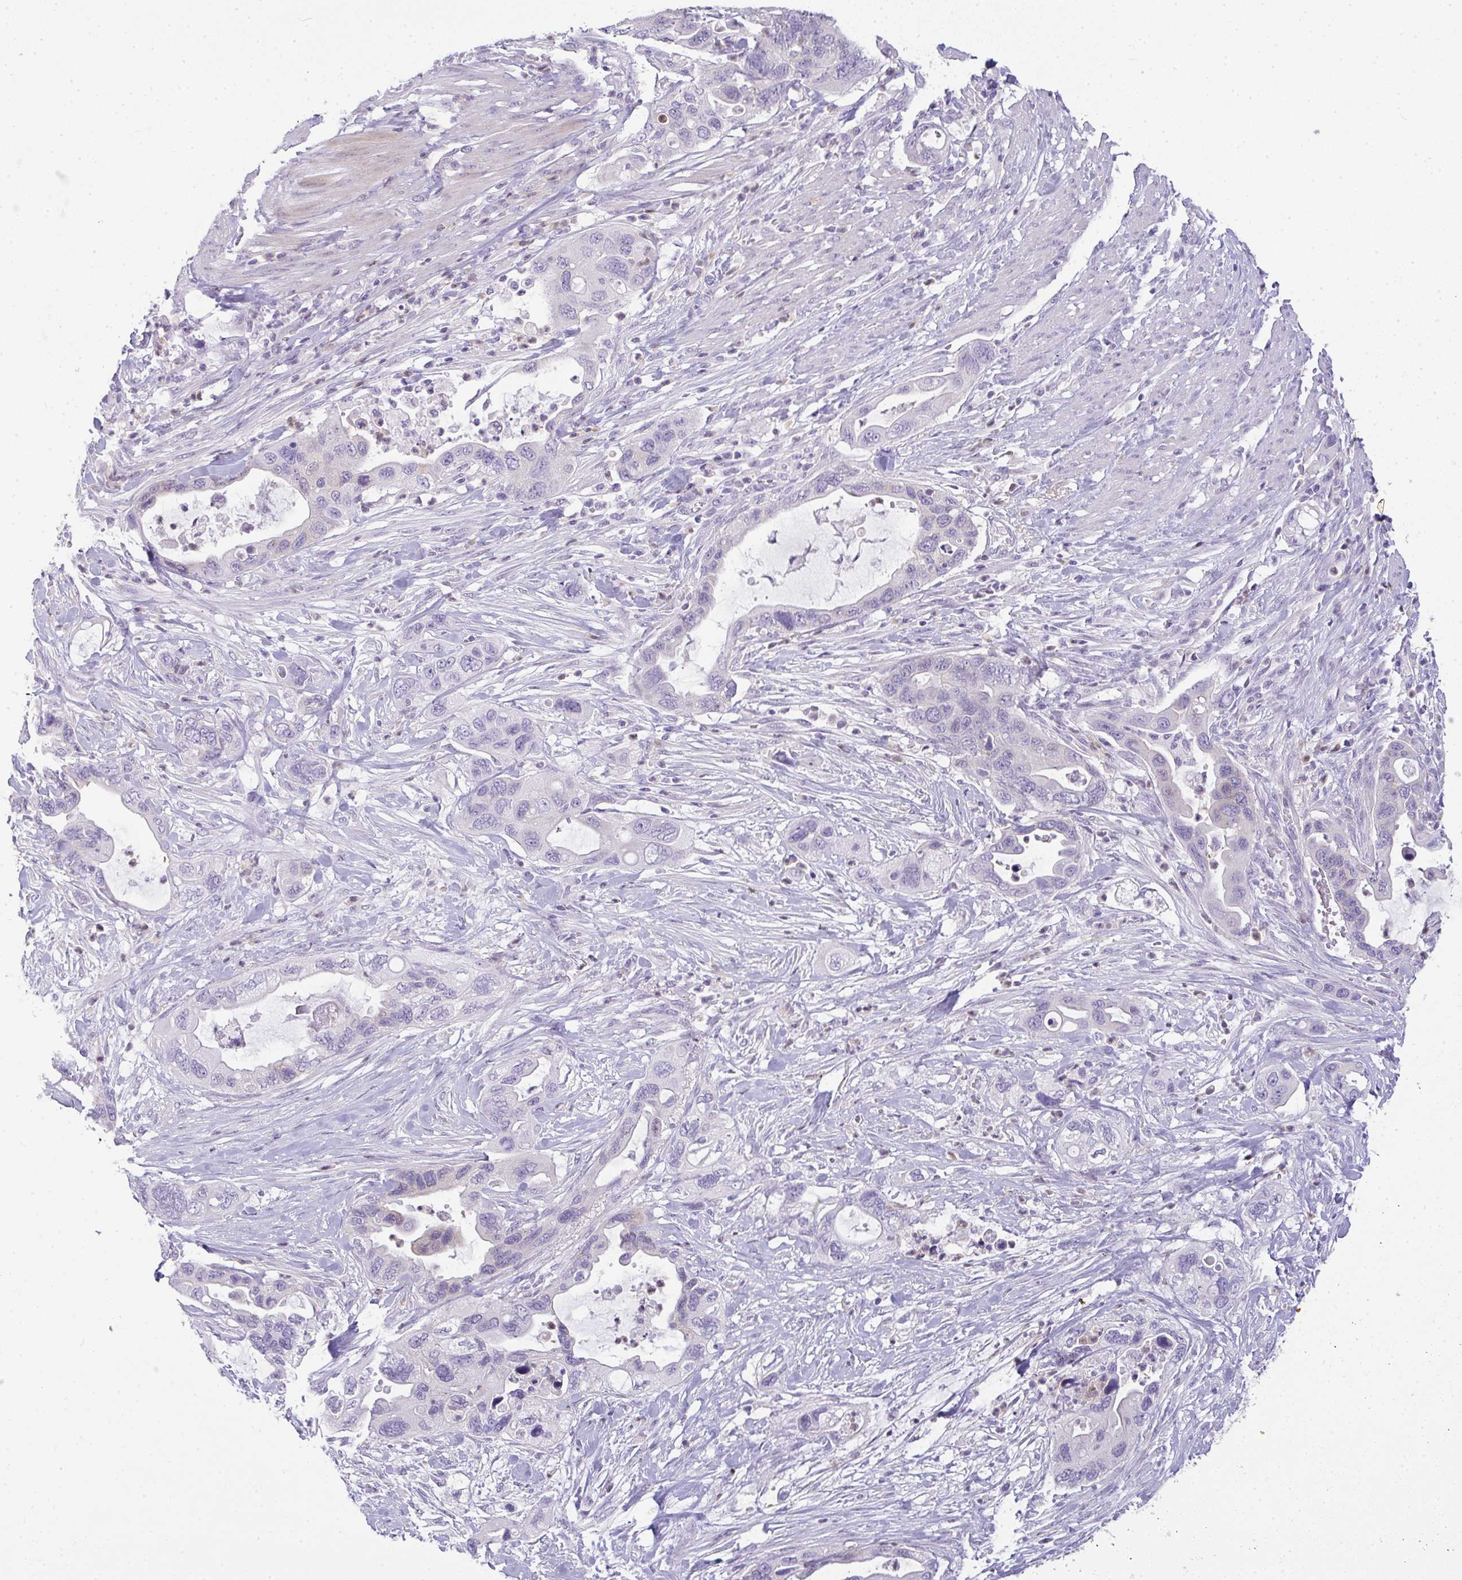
{"staining": {"intensity": "negative", "quantity": "none", "location": "none"}, "tissue": "pancreatic cancer", "cell_type": "Tumor cells", "image_type": "cancer", "snomed": [{"axis": "morphology", "description": "Adenocarcinoma, NOS"}, {"axis": "topography", "description": "Pancreas"}], "caption": "Immunohistochemical staining of human pancreatic adenocarcinoma exhibits no significant positivity in tumor cells.", "gene": "LIPE", "patient": {"sex": "female", "age": 71}}